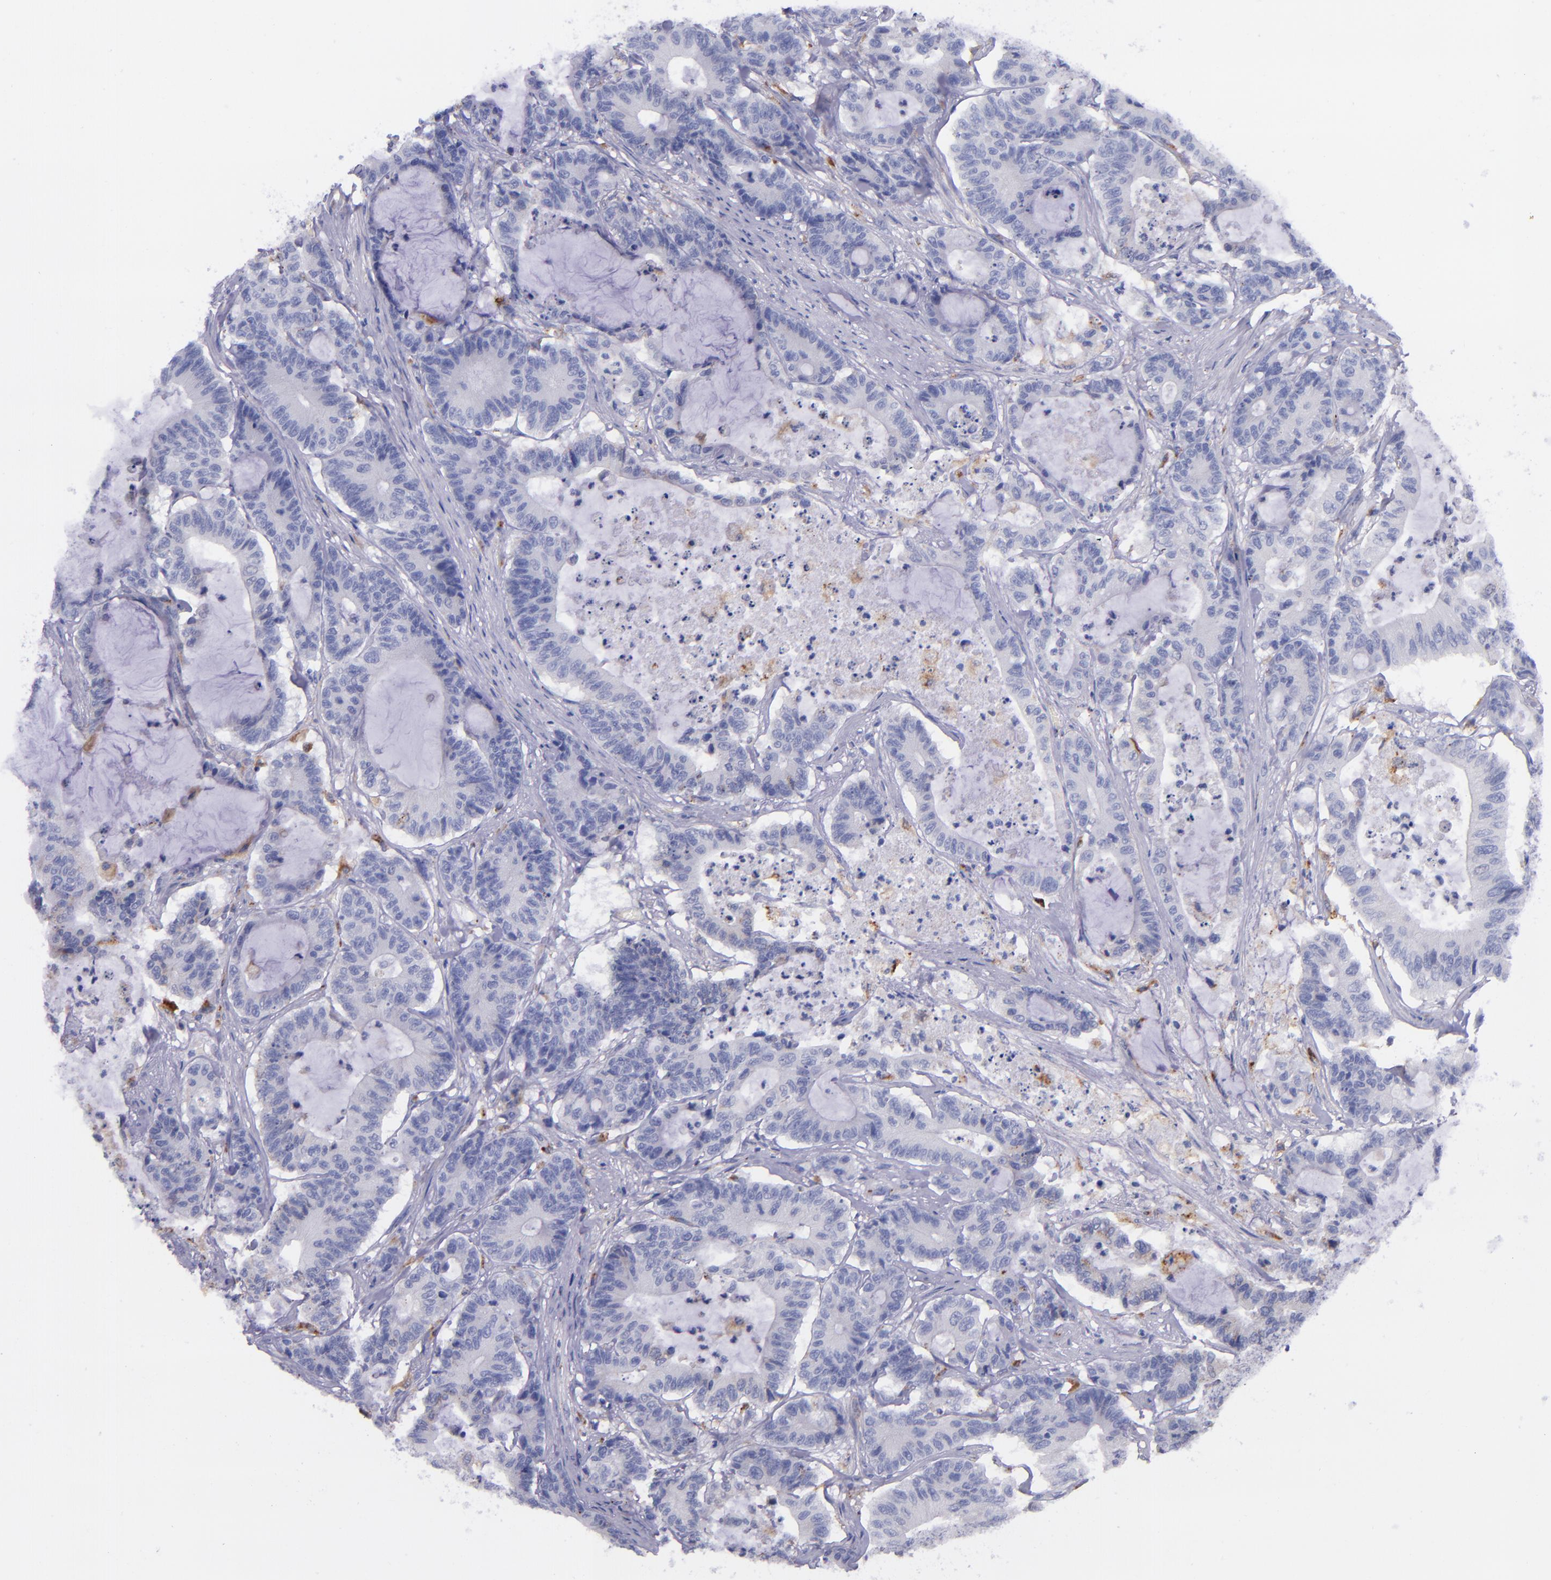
{"staining": {"intensity": "negative", "quantity": "none", "location": "none"}, "tissue": "colorectal cancer", "cell_type": "Tumor cells", "image_type": "cancer", "snomed": [{"axis": "morphology", "description": "Adenocarcinoma, NOS"}, {"axis": "topography", "description": "Colon"}], "caption": "Colorectal cancer (adenocarcinoma) stained for a protein using immunohistochemistry (IHC) exhibits no expression tumor cells.", "gene": "IVL", "patient": {"sex": "female", "age": 84}}